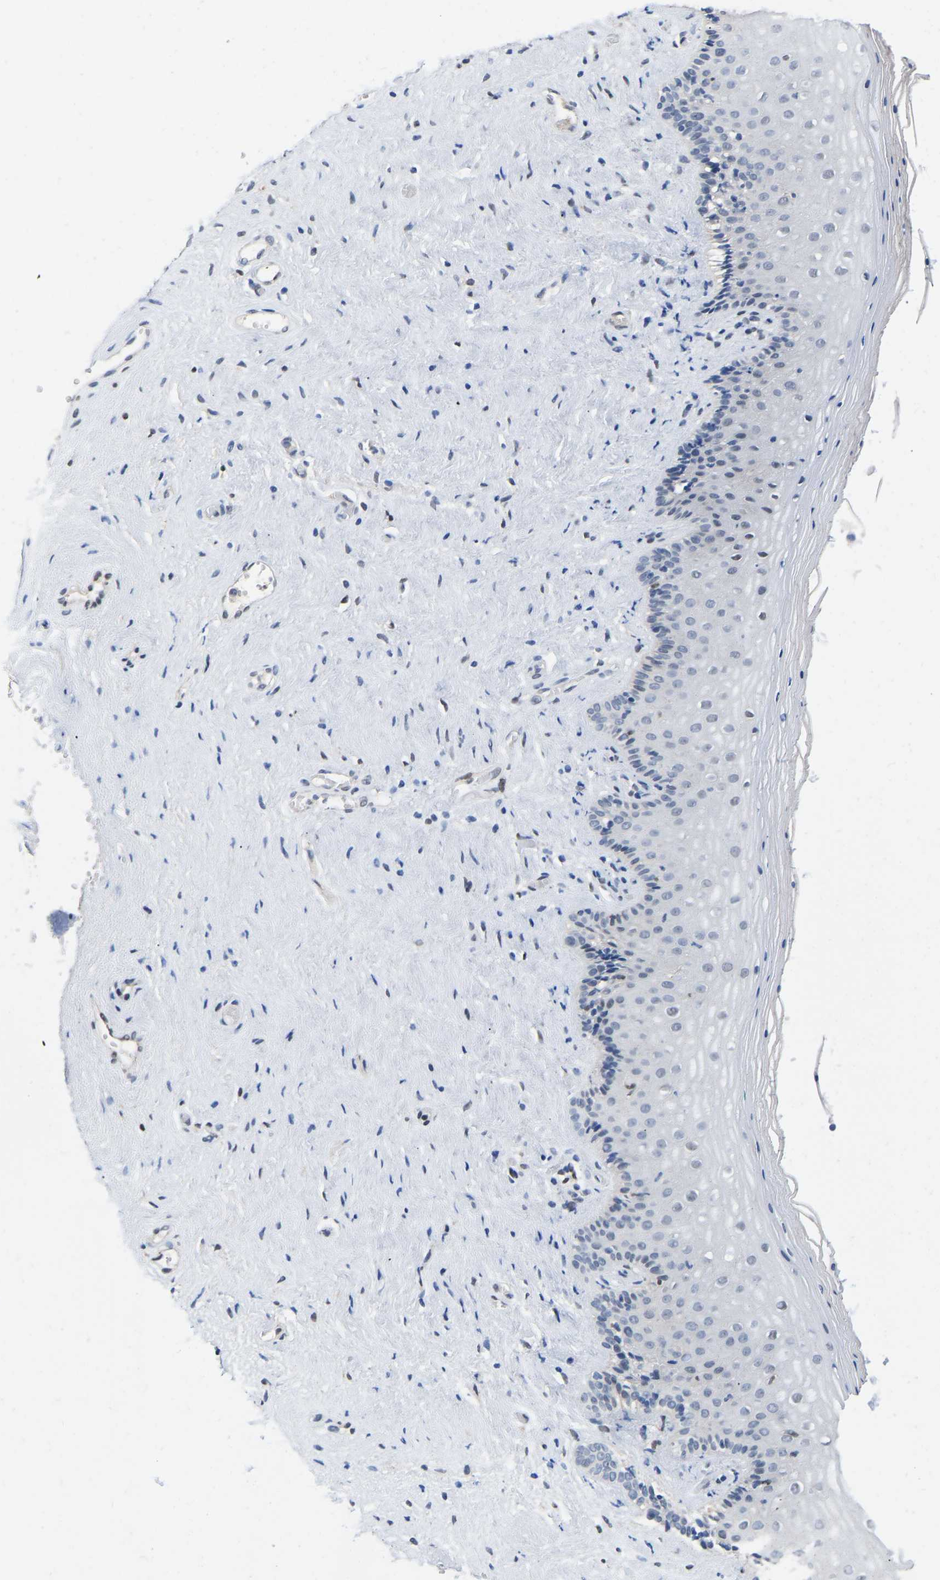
{"staining": {"intensity": "negative", "quantity": "none", "location": "none"}, "tissue": "vagina", "cell_type": "Squamous epithelial cells", "image_type": "normal", "snomed": [{"axis": "morphology", "description": "Normal tissue, NOS"}, {"axis": "topography", "description": "Vagina"}], "caption": "DAB immunohistochemical staining of benign vagina demonstrates no significant expression in squamous epithelial cells. Nuclei are stained in blue.", "gene": "QKI", "patient": {"sex": "female", "age": 44}}